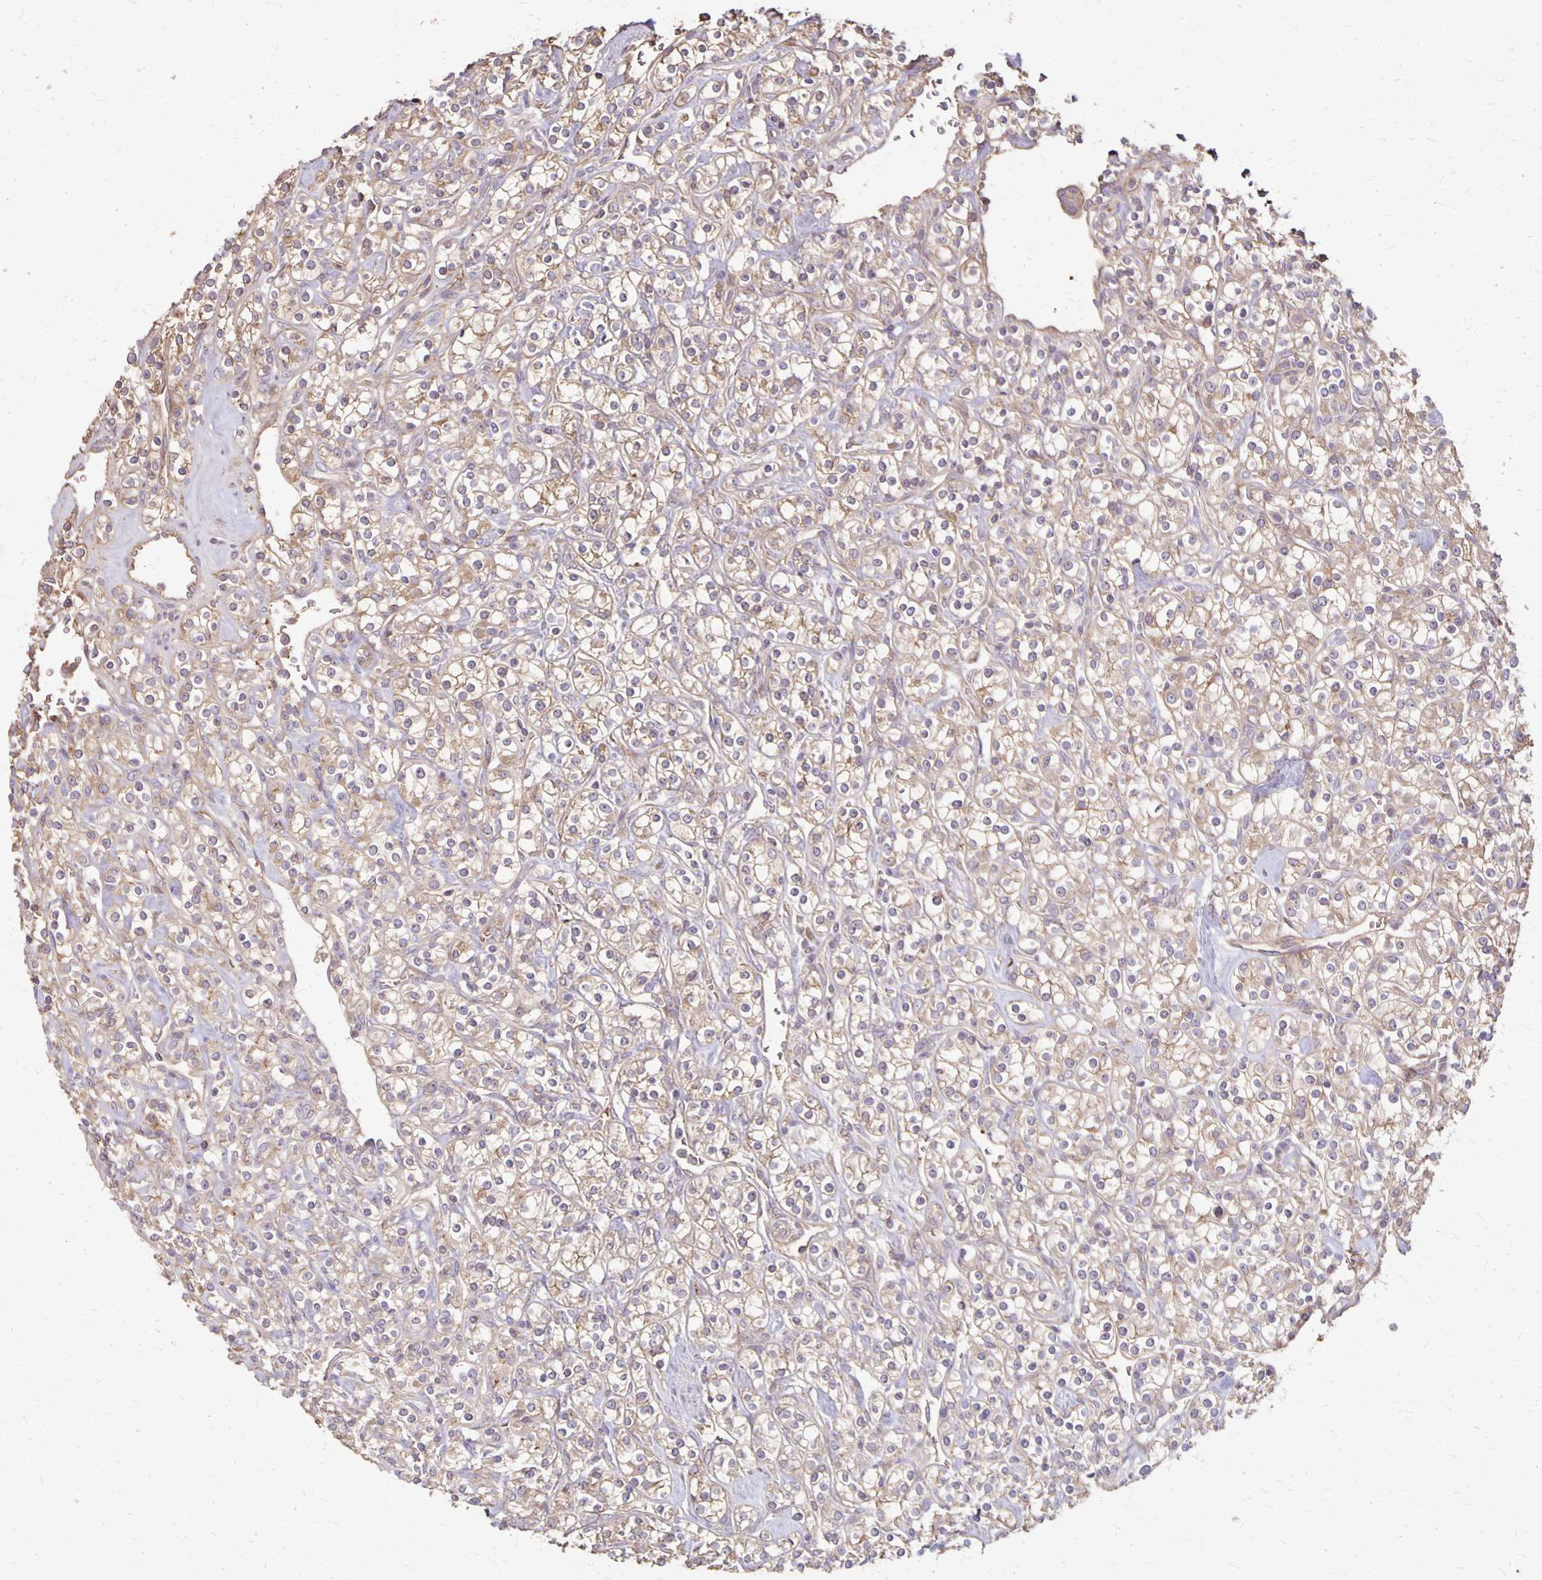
{"staining": {"intensity": "weak", "quantity": ">75%", "location": "cytoplasmic/membranous"}, "tissue": "renal cancer", "cell_type": "Tumor cells", "image_type": "cancer", "snomed": [{"axis": "morphology", "description": "Adenocarcinoma, NOS"}, {"axis": "topography", "description": "Kidney"}], "caption": "Protein analysis of renal adenocarcinoma tissue exhibits weak cytoplasmic/membranous positivity in approximately >75% of tumor cells.", "gene": "PROM2", "patient": {"sex": "male", "age": 77}}